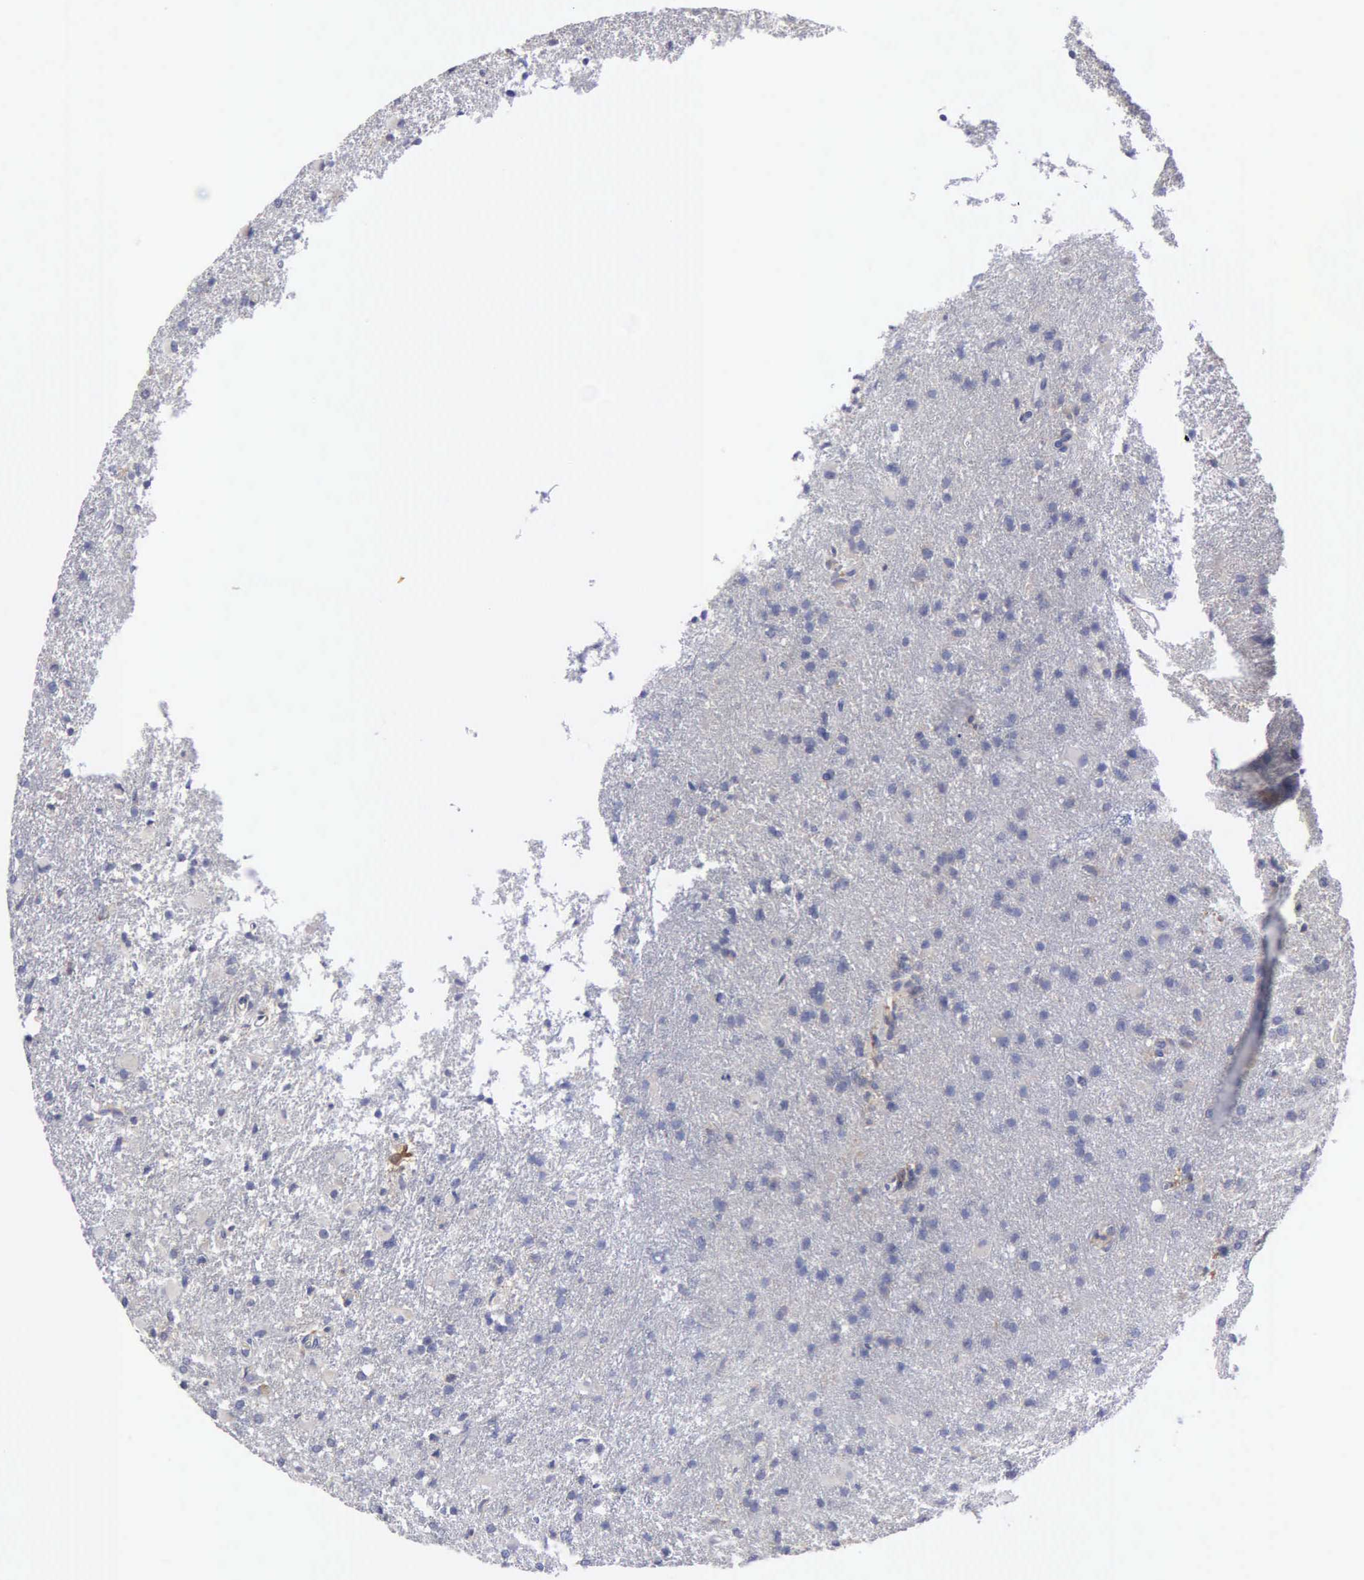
{"staining": {"intensity": "negative", "quantity": "none", "location": "none"}, "tissue": "glioma", "cell_type": "Tumor cells", "image_type": "cancer", "snomed": [{"axis": "morphology", "description": "Glioma, malignant, High grade"}, {"axis": "topography", "description": "Brain"}], "caption": "High-grade glioma (malignant) stained for a protein using IHC shows no expression tumor cells.", "gene": "PTGS2", "patient": {"sex": "male", "age": 68}}